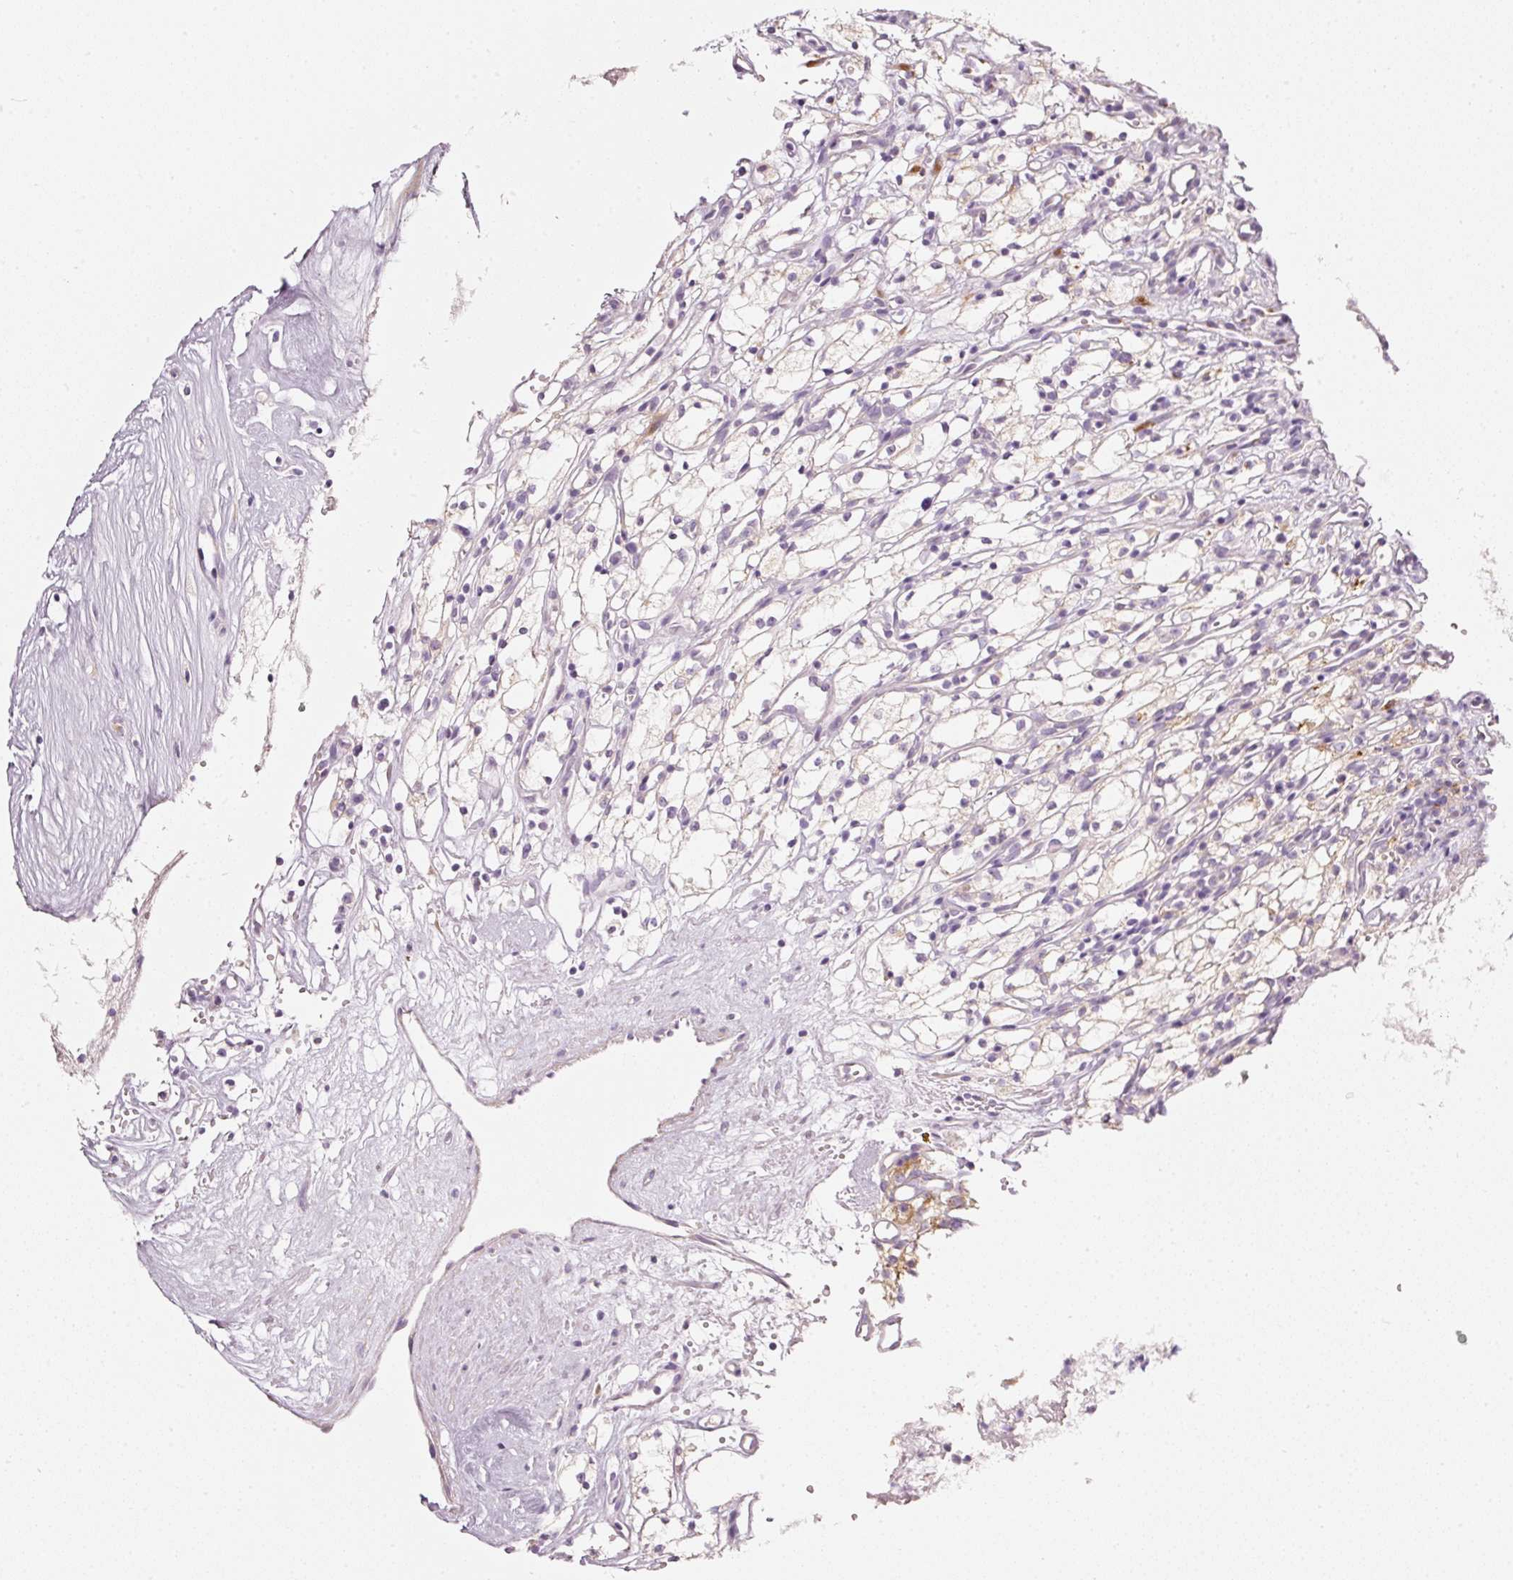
{"staining": {"intensity": "negative", "quantity": "none", "location": "none"}, "tissue": "renal cancer", "cell_type": "Tumor cells", "image_type": "cancer", "snomed": [{"axis": "morphology", "description": "Adenocarcinoma, NOS"}, {"axis": "topography", "description": "Kidney"}], "caption": "A micrograph of human renal cancer (adenocarcinoma) is negative for staining in tumor cells. (Brightfield microscopy of DAB (3,3'-diaminobenzidine) IHC at high magnification).", "gene": "PDXDC1", "patient": {"sex": "male", "age": 59}}